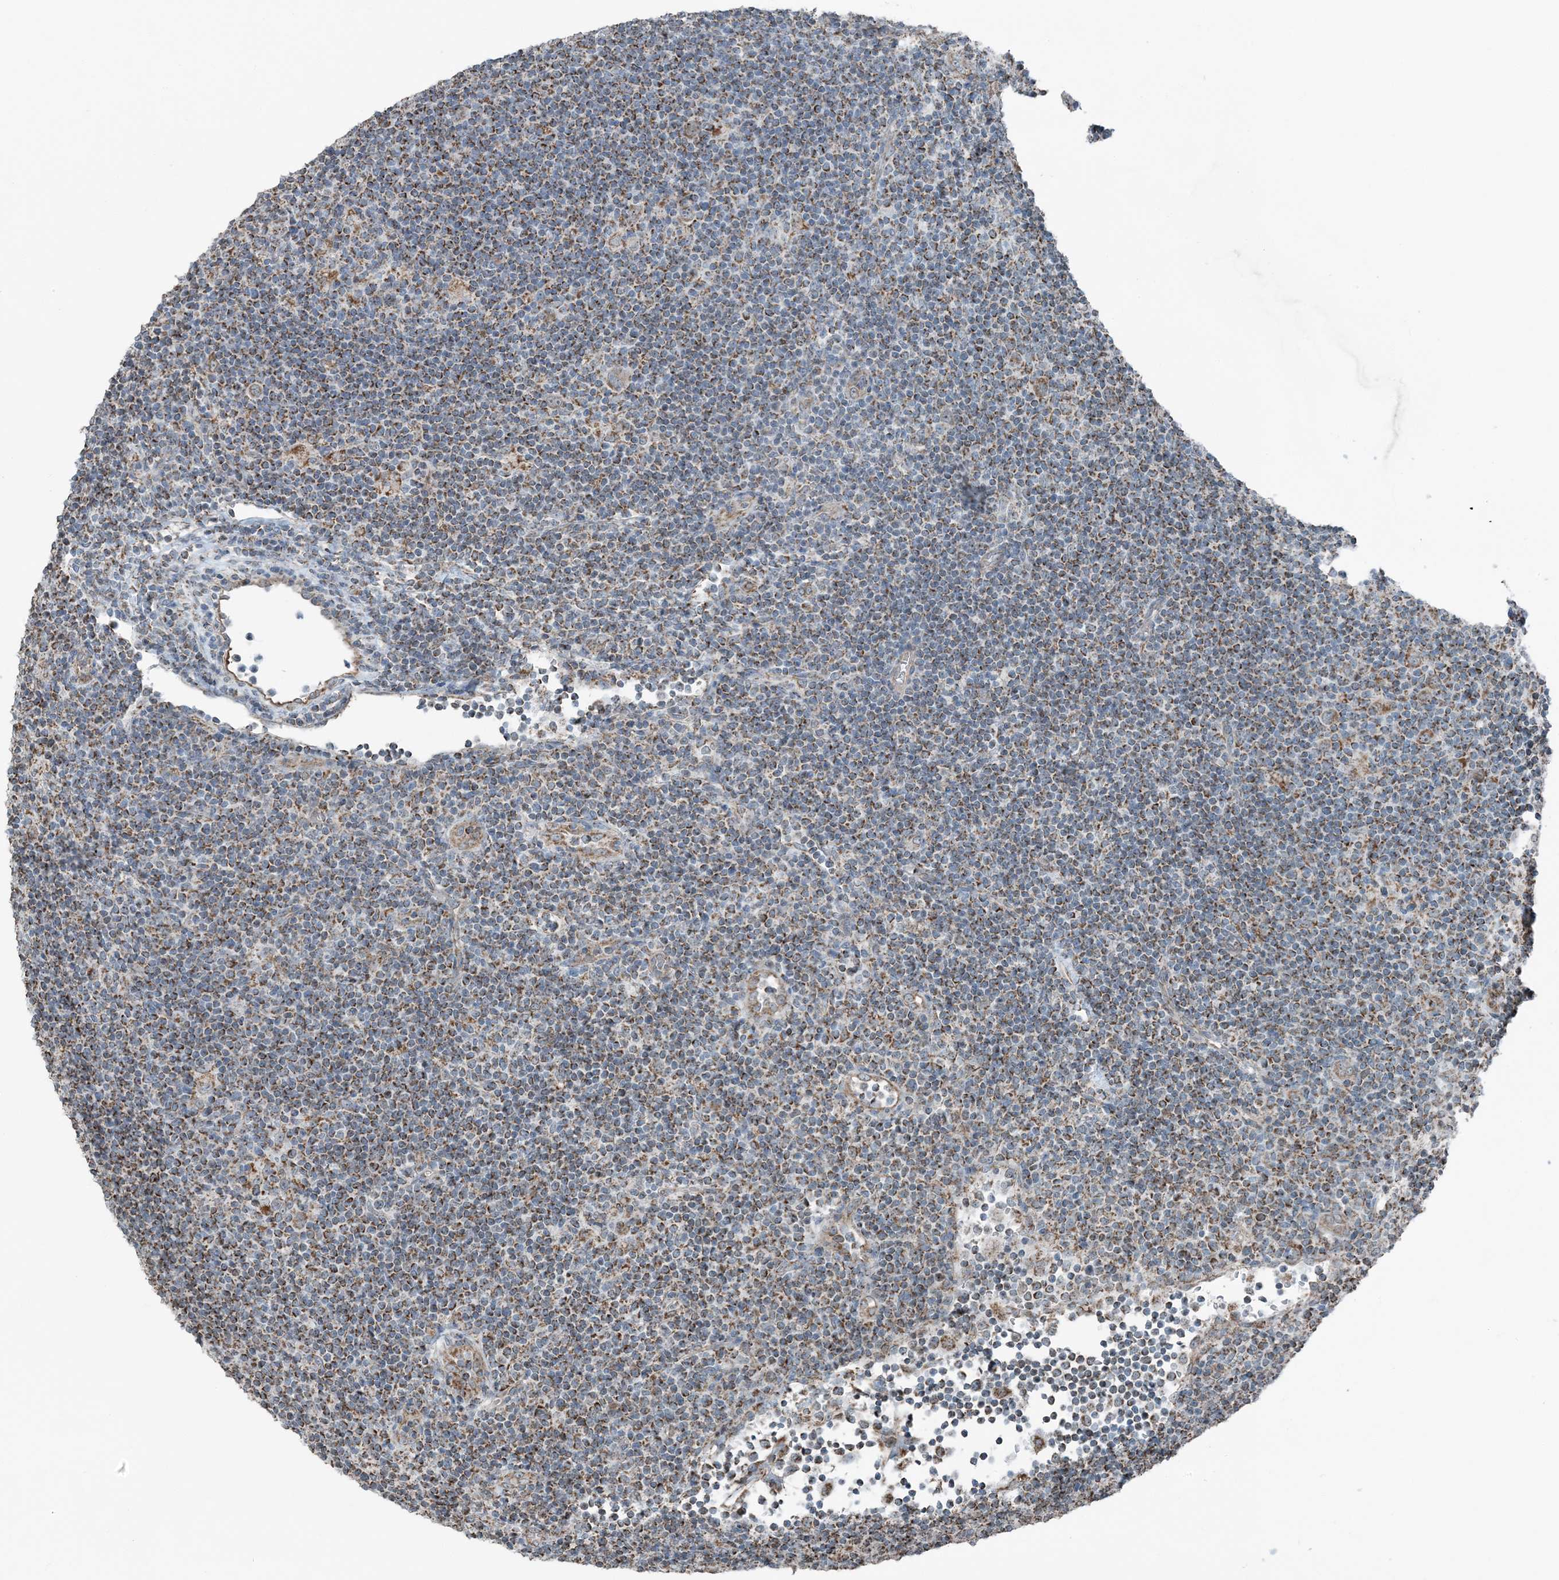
{"staining": {"intensity": "weak", "quantity": ">75%", "location": "cytoplasmic/membranous"}, "tissue": "lymphoma", "cell_type": "Tumor cells", "image_type": "cancer", "snomed": [{"axis": "morphology", "description": "Hodgkin's disease, NOS"}, {"axis": "topography", "description": "Lymph node"}], "caption": "Immunohistochemical staining of human Hodgkin's disease reveals weak cytoplasmic/membranous protein staining in about >75% of tumor cells.", "gene": "PILRB", "patient": {"sex": "female", "age": 57}}